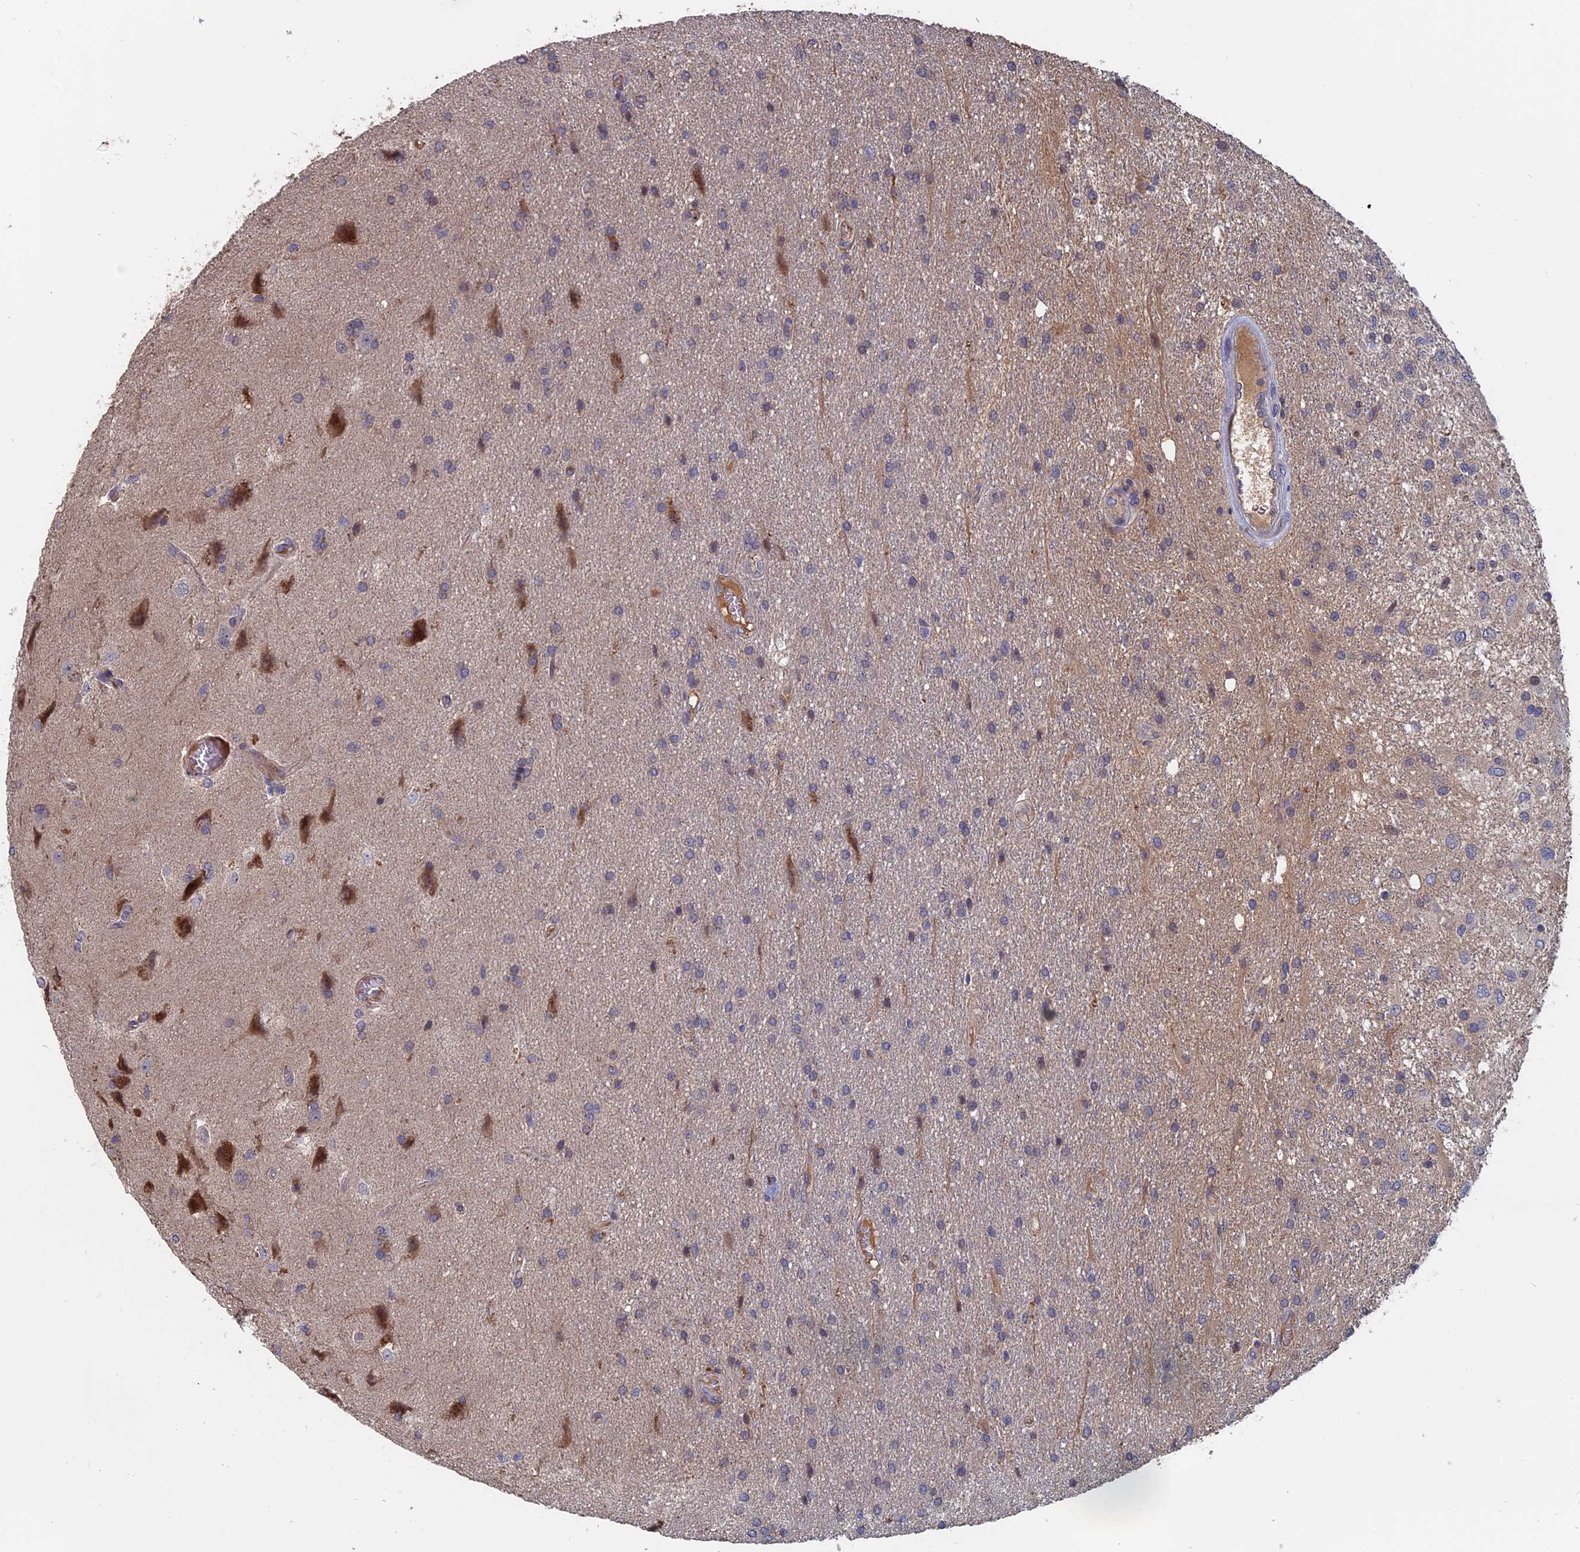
{"staining": {"intensity": "negative", "quantity": "none", "location": "none"}, "tissue": "glioma", "cell_type": "Tumor cells", "image_type": "cancer", "snomed": [{"axis": "morphology", "description": "Glioma, malignant, Low grade"}, {"axis": "topography", "description": "Brain"}], "caption": "A high-resolution image shows immunohistochemistry staining of malignant low-grade glioma, which exhibits no significant staining in tumor cells.", "gene": "SLC33A1", "patient": {"sex": "male", "age": 66}}